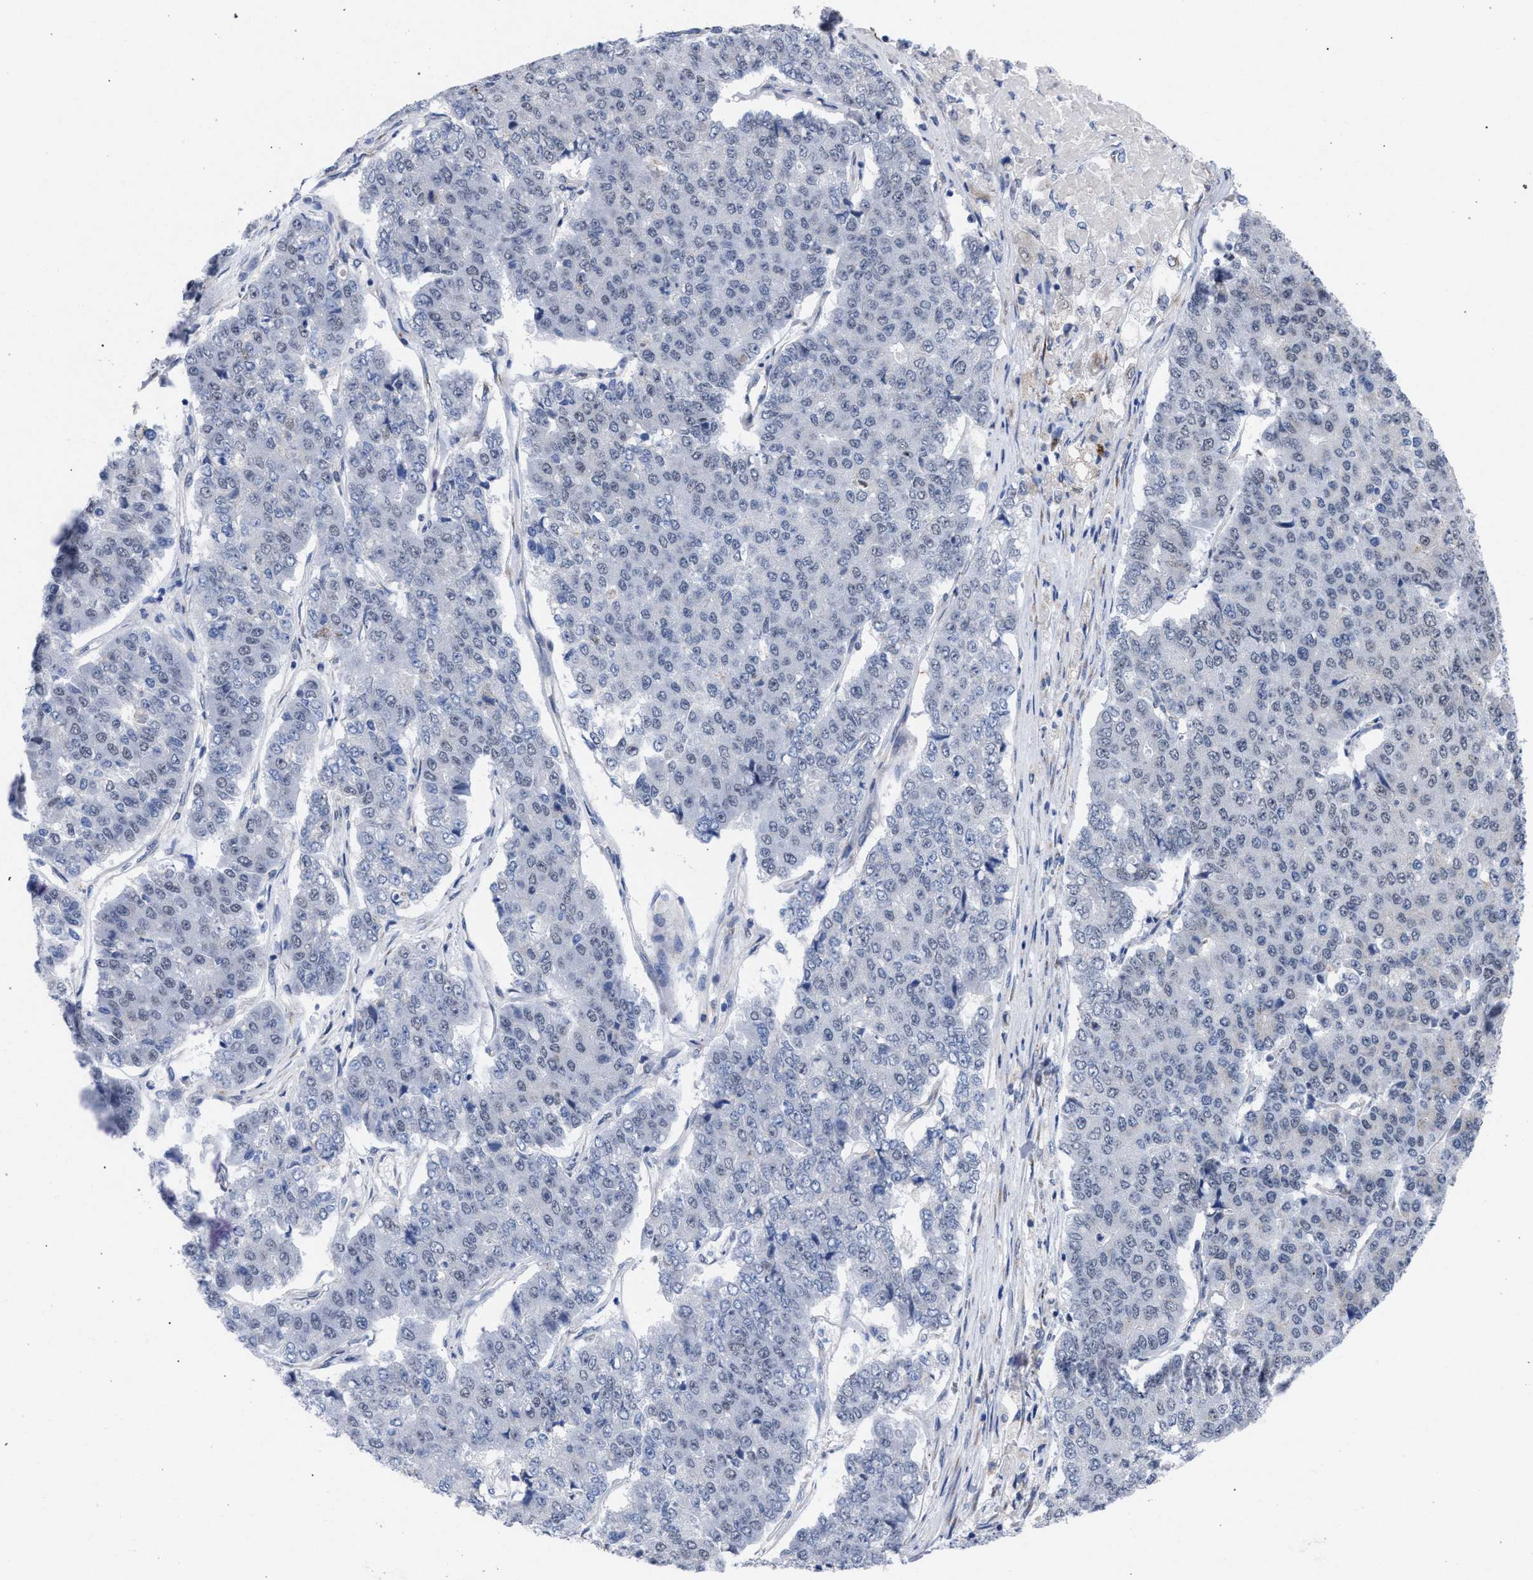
{"staining": {"intensity": "negative", "quantity": "none", "location": "none"}, "tissue": "pancreatic cancer", "cell_type": "Tumor cells", "image_type": "cancer", "snomed": [{"axis": "morphology", "description": "Adenocarcinoma, NOS"}, {"axis": "topography", "description": "Pancreas"}], "caption": "Photomicrograph shows no significant protein staining in tumor cells of adenocarcinoma (pancreatic).", "gene": "GOLGA2", "patient": {"sex": "male", "age": 50}}